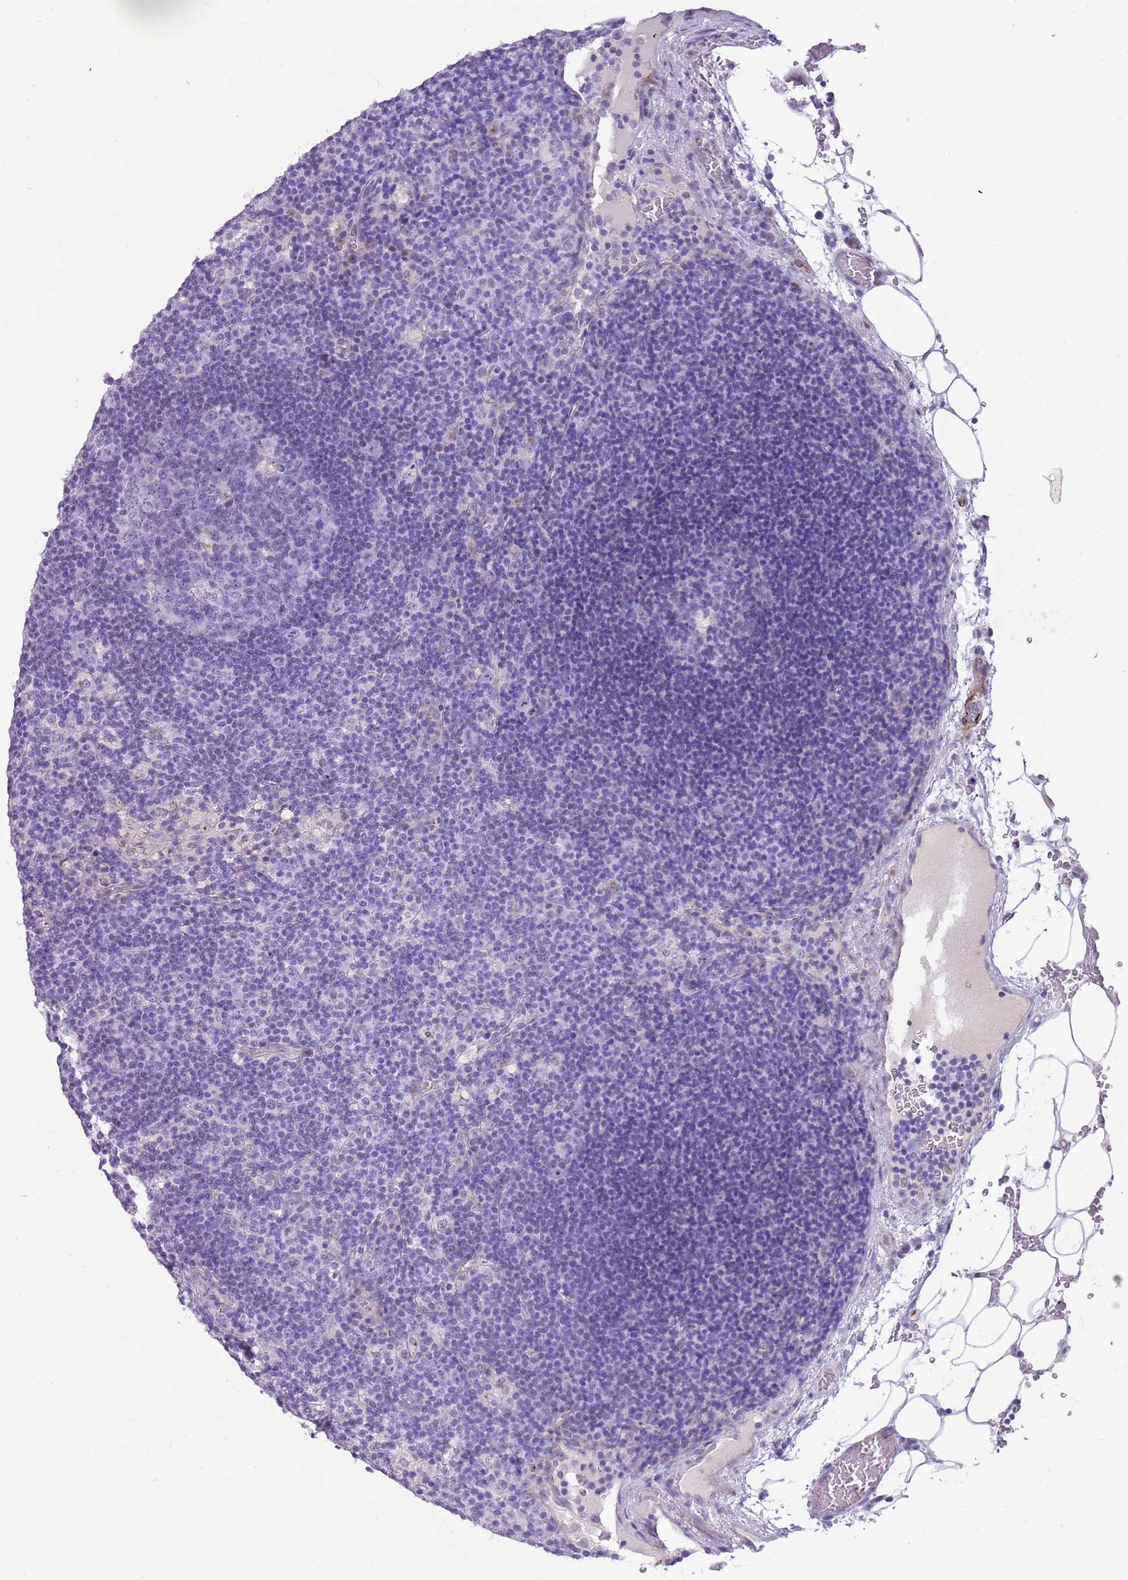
{"staining": {"intensity": "negative", "quantity": "none", "location": "none"}, "tissue": "lymph node", "cell_type": "Germinal center cells", "image_type": "normal", "snomed": [{"axis": "morphology", "description": "Normal tissue, NOS"}, {"axis": "topography", "description": "Lymph node"}], "caption": "Immunohistochemistry photomicrograph of normal lymph node: human lymph node stained with DAB exhibits no significant protein expression in germinal center cells.", "gene": "NBPF4", "patient": {"sex": "male", "age": 58}}